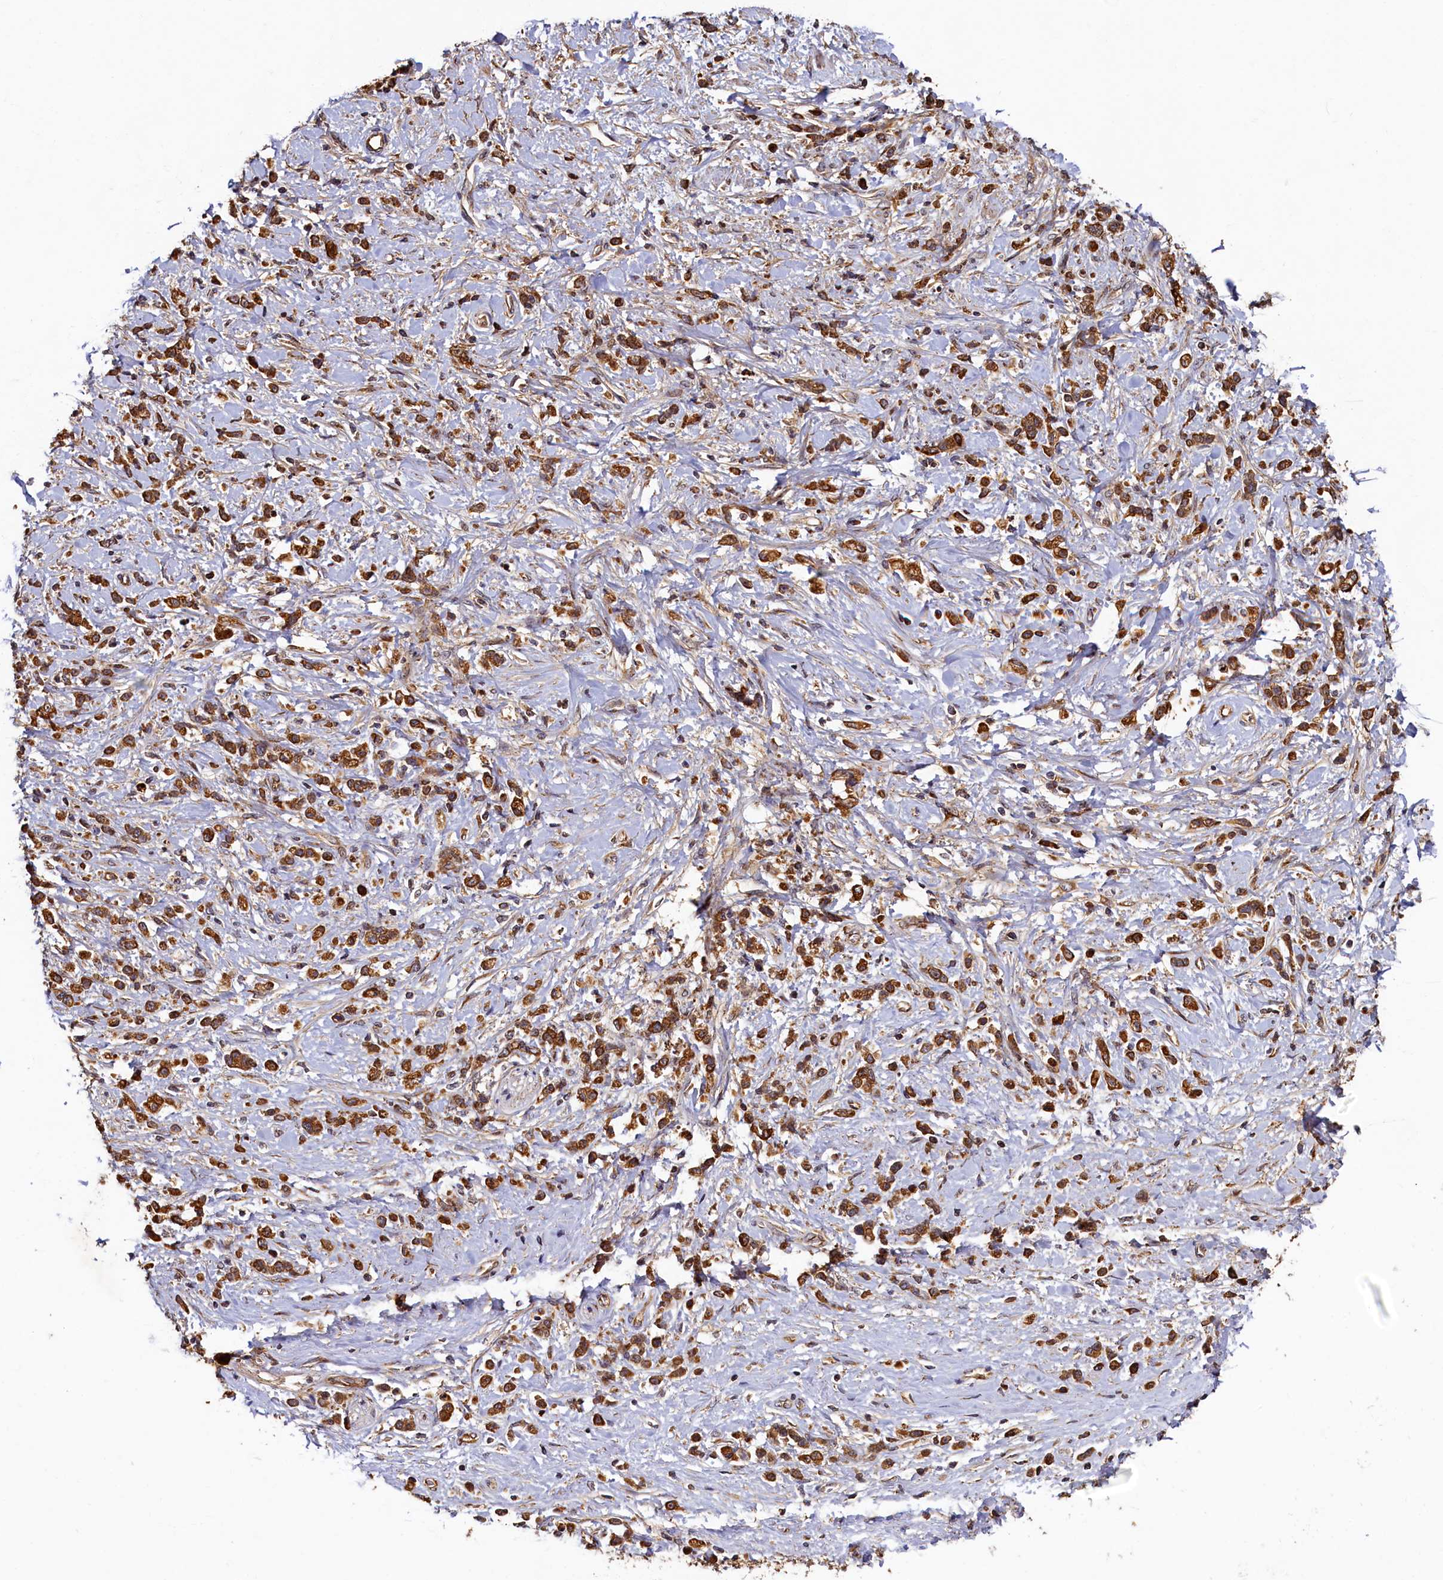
{"staining": {"intensity": "strong", "quantity": ">75%", "location": "cytoplasmic/membranous"}, "tissue": "stomach cancer", "cell_type": "Tumor cells", "image_type": "cancer", "snomed": [{"axis": "morphology", "description": "Adenocarcinoma, NOS"}, {"axis": "topography", "description": "Stomach"}], "caption": "IHC image of stomach cancer stained for a protein (brown), which demonstrates high levels of strong cytoplasmic/membranous positivity in about >75% of tumor cells.", "gene": "NCKAP5L", "patient": {"sex": "female", "age": 60}}